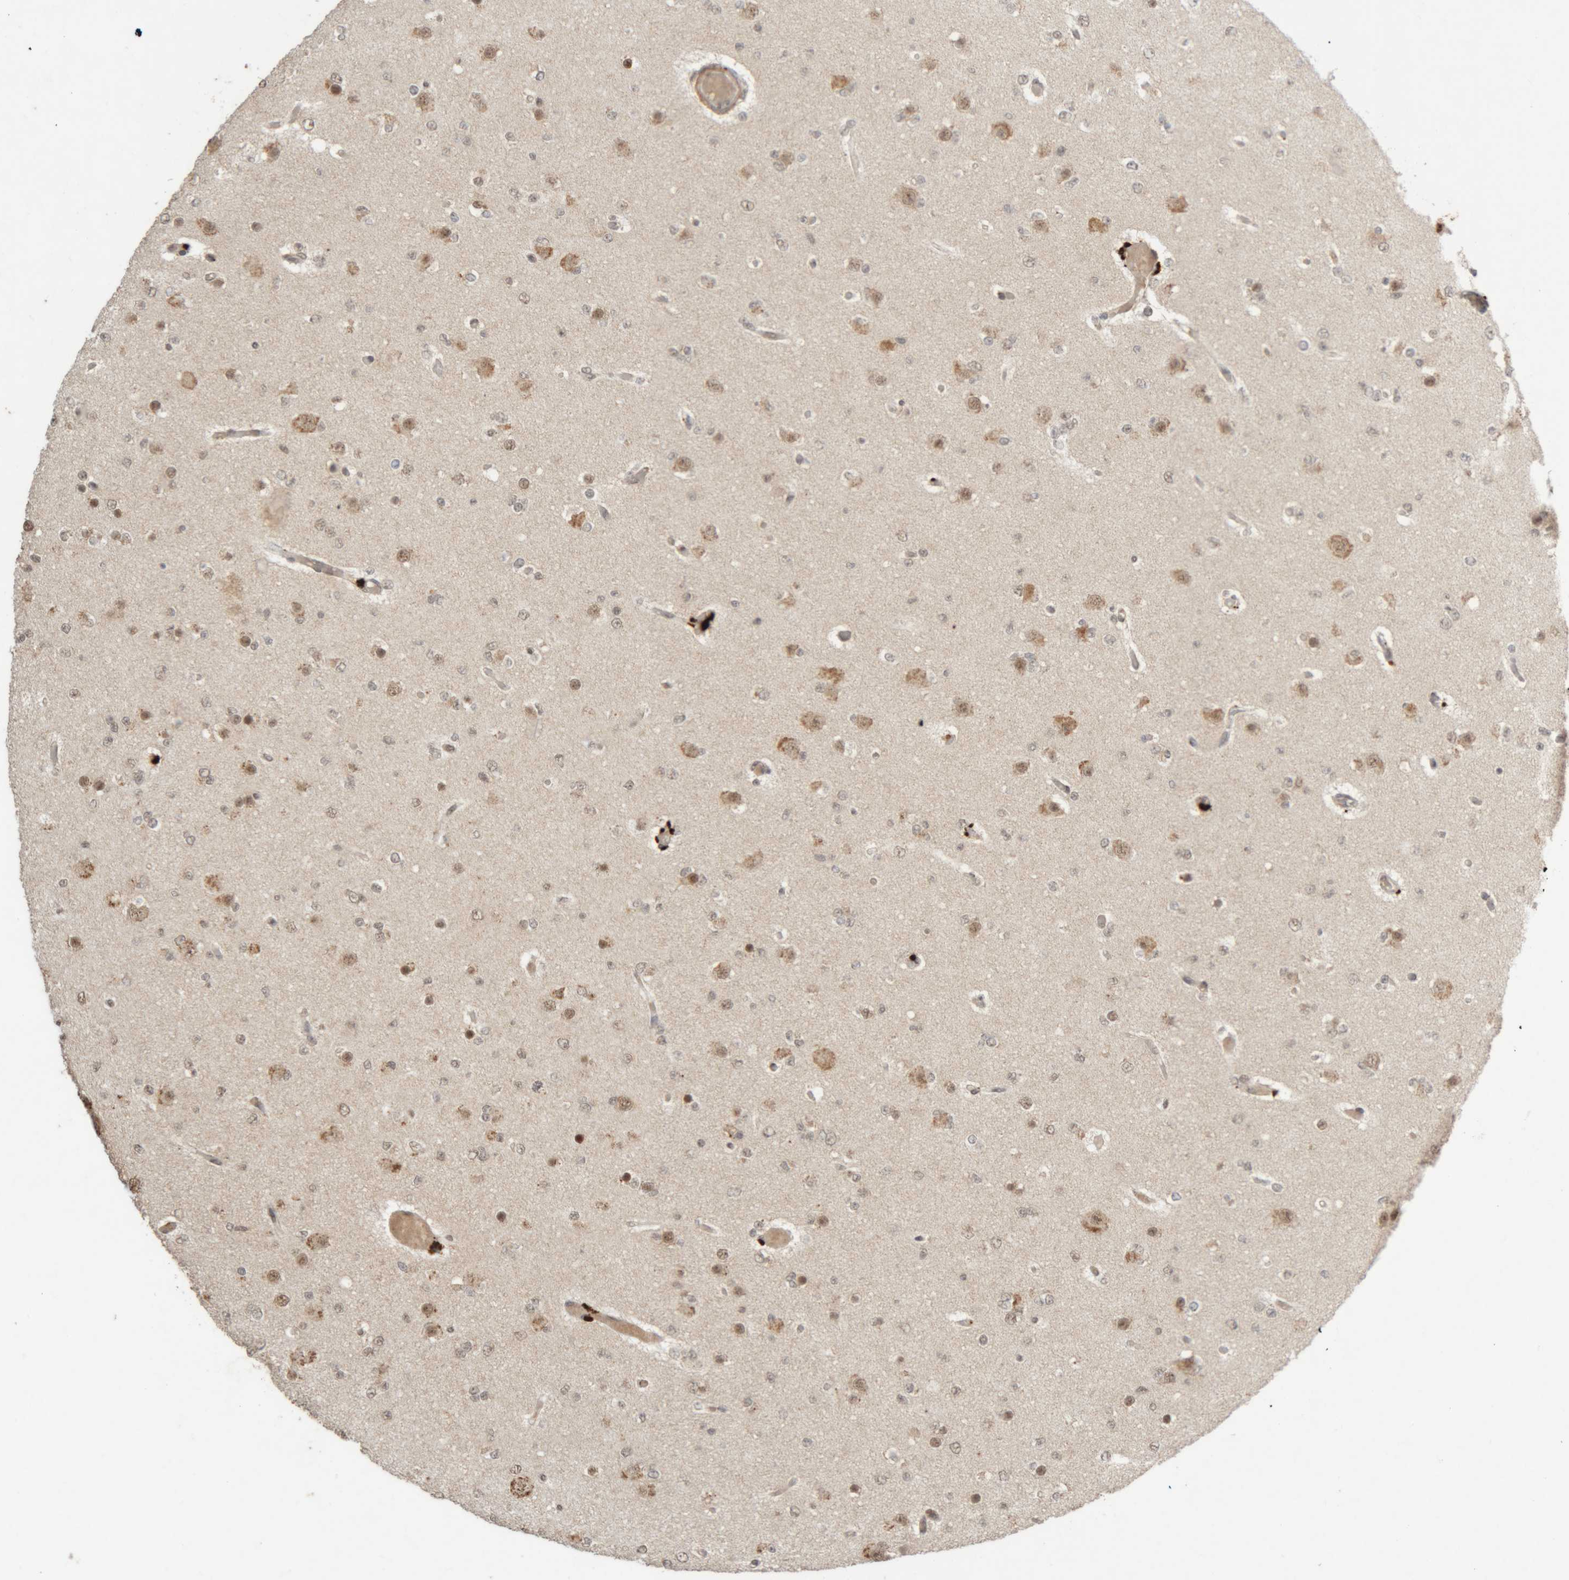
{"staining": {"intensity": "weak", "quantity": "25%-75%", "location": "nuclear"}, "tissue": "glioma", "cell_type": "Tumor cells", "image_type": "cancer", "snomed": [{"axis": "morphology", "description": "Glioma, malignant, Low grade"}, {"axis": "topography", "description": "Brain"}], "caption": "Glioma stained with a brown dye reveals weak nuclear positive expression in approximately 25%-75% of tumor cells.", "gene": "KEAP1", "patient": {"sex": "female", "age": 22}}